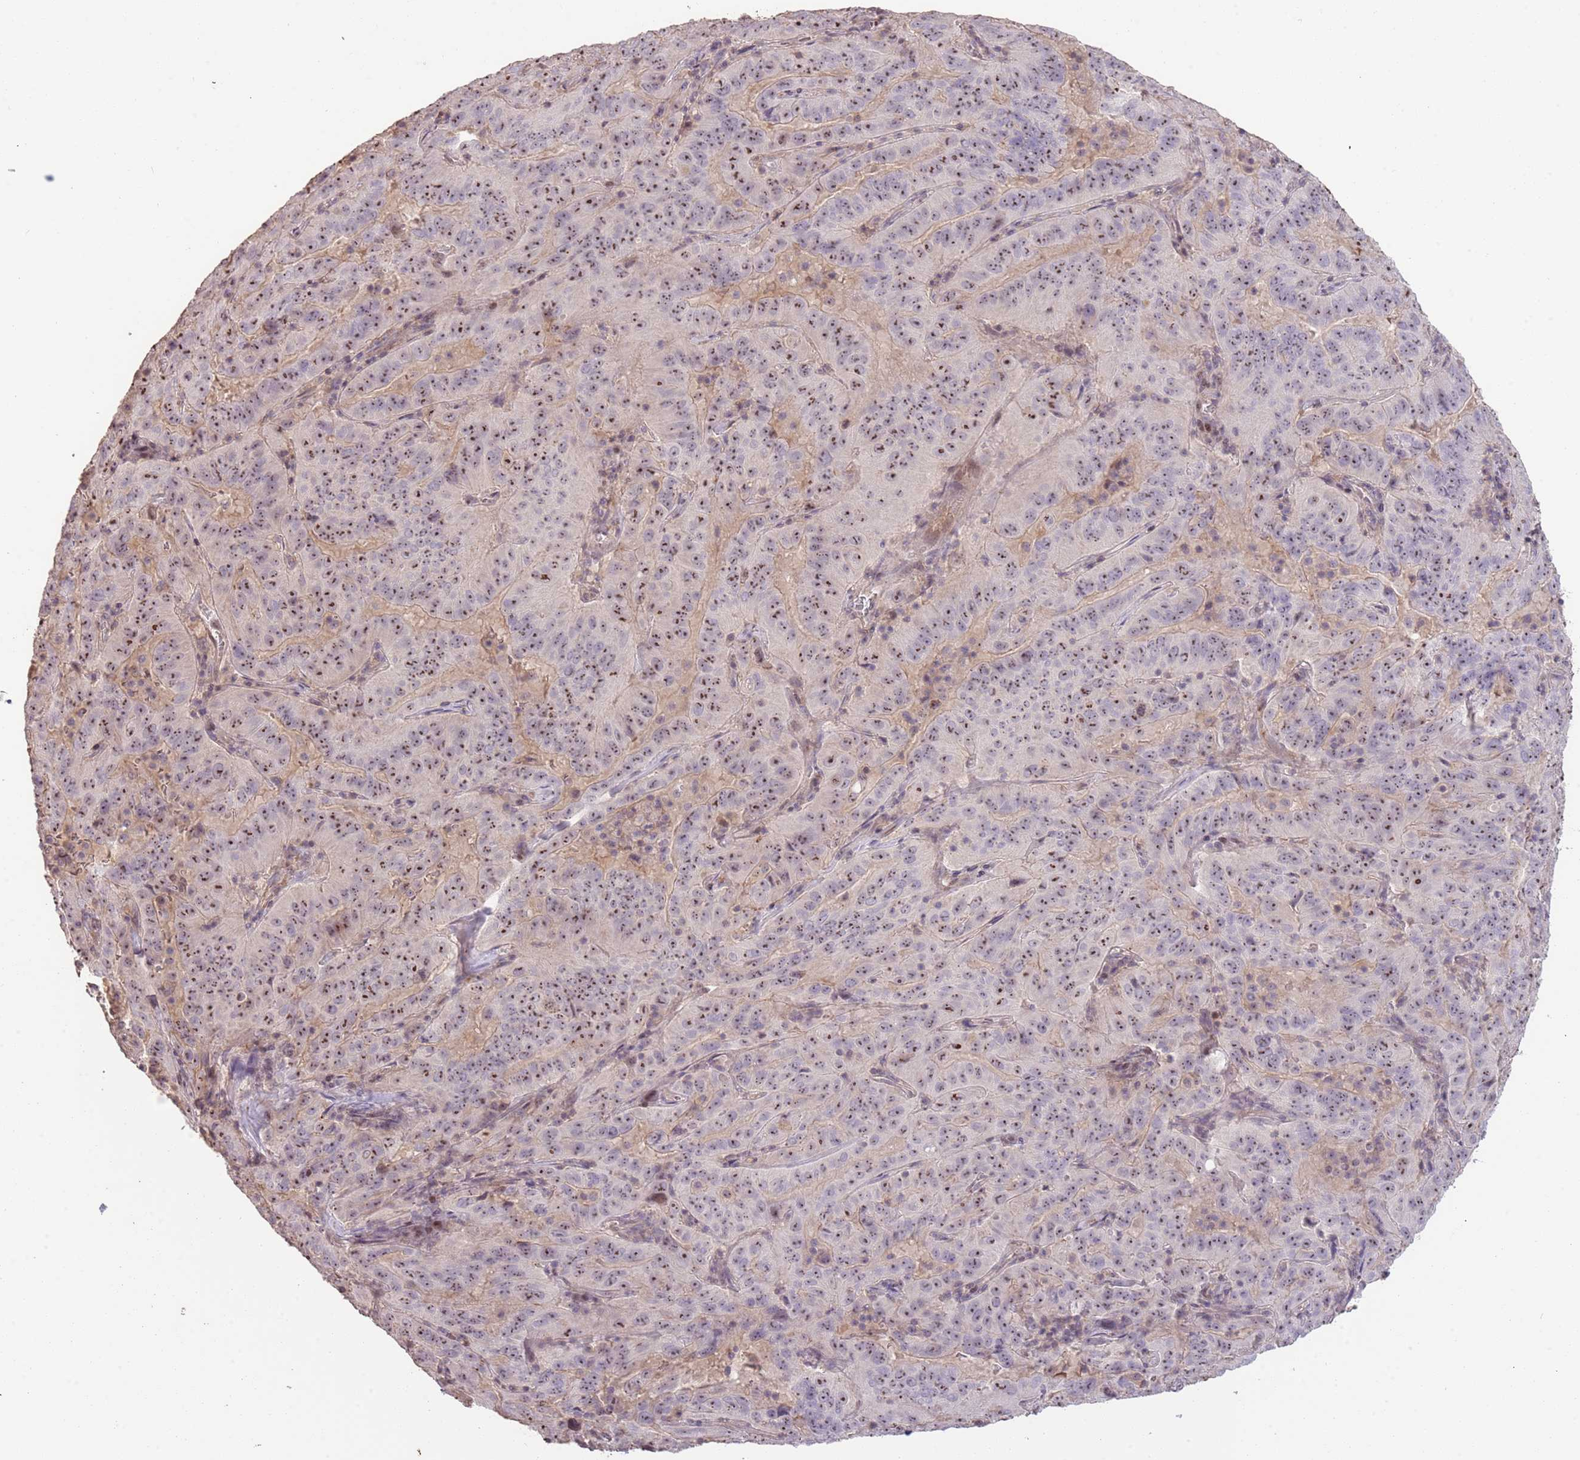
{"staining": {"intensity": "moderate", "quantity": ">75%", "location": "nuclear"}, "tissue": "pancreatic cancer", "cell_type": "Tumor cells", "image_type": "cancer", "snomed": [{"axis": "morphology", "description": "Adenocarcinoma, NOS"}, {"axis": "topography", "description": "Pancreas"}], "caption": "Human pancreatic cancer (adenocarcinoma) stained with a brown dye shows moderate nuclear positive staining in approximately >75% of tumor cells.", "gene": "ADTRP", "patient": {"sex": "male", "age": 63}}